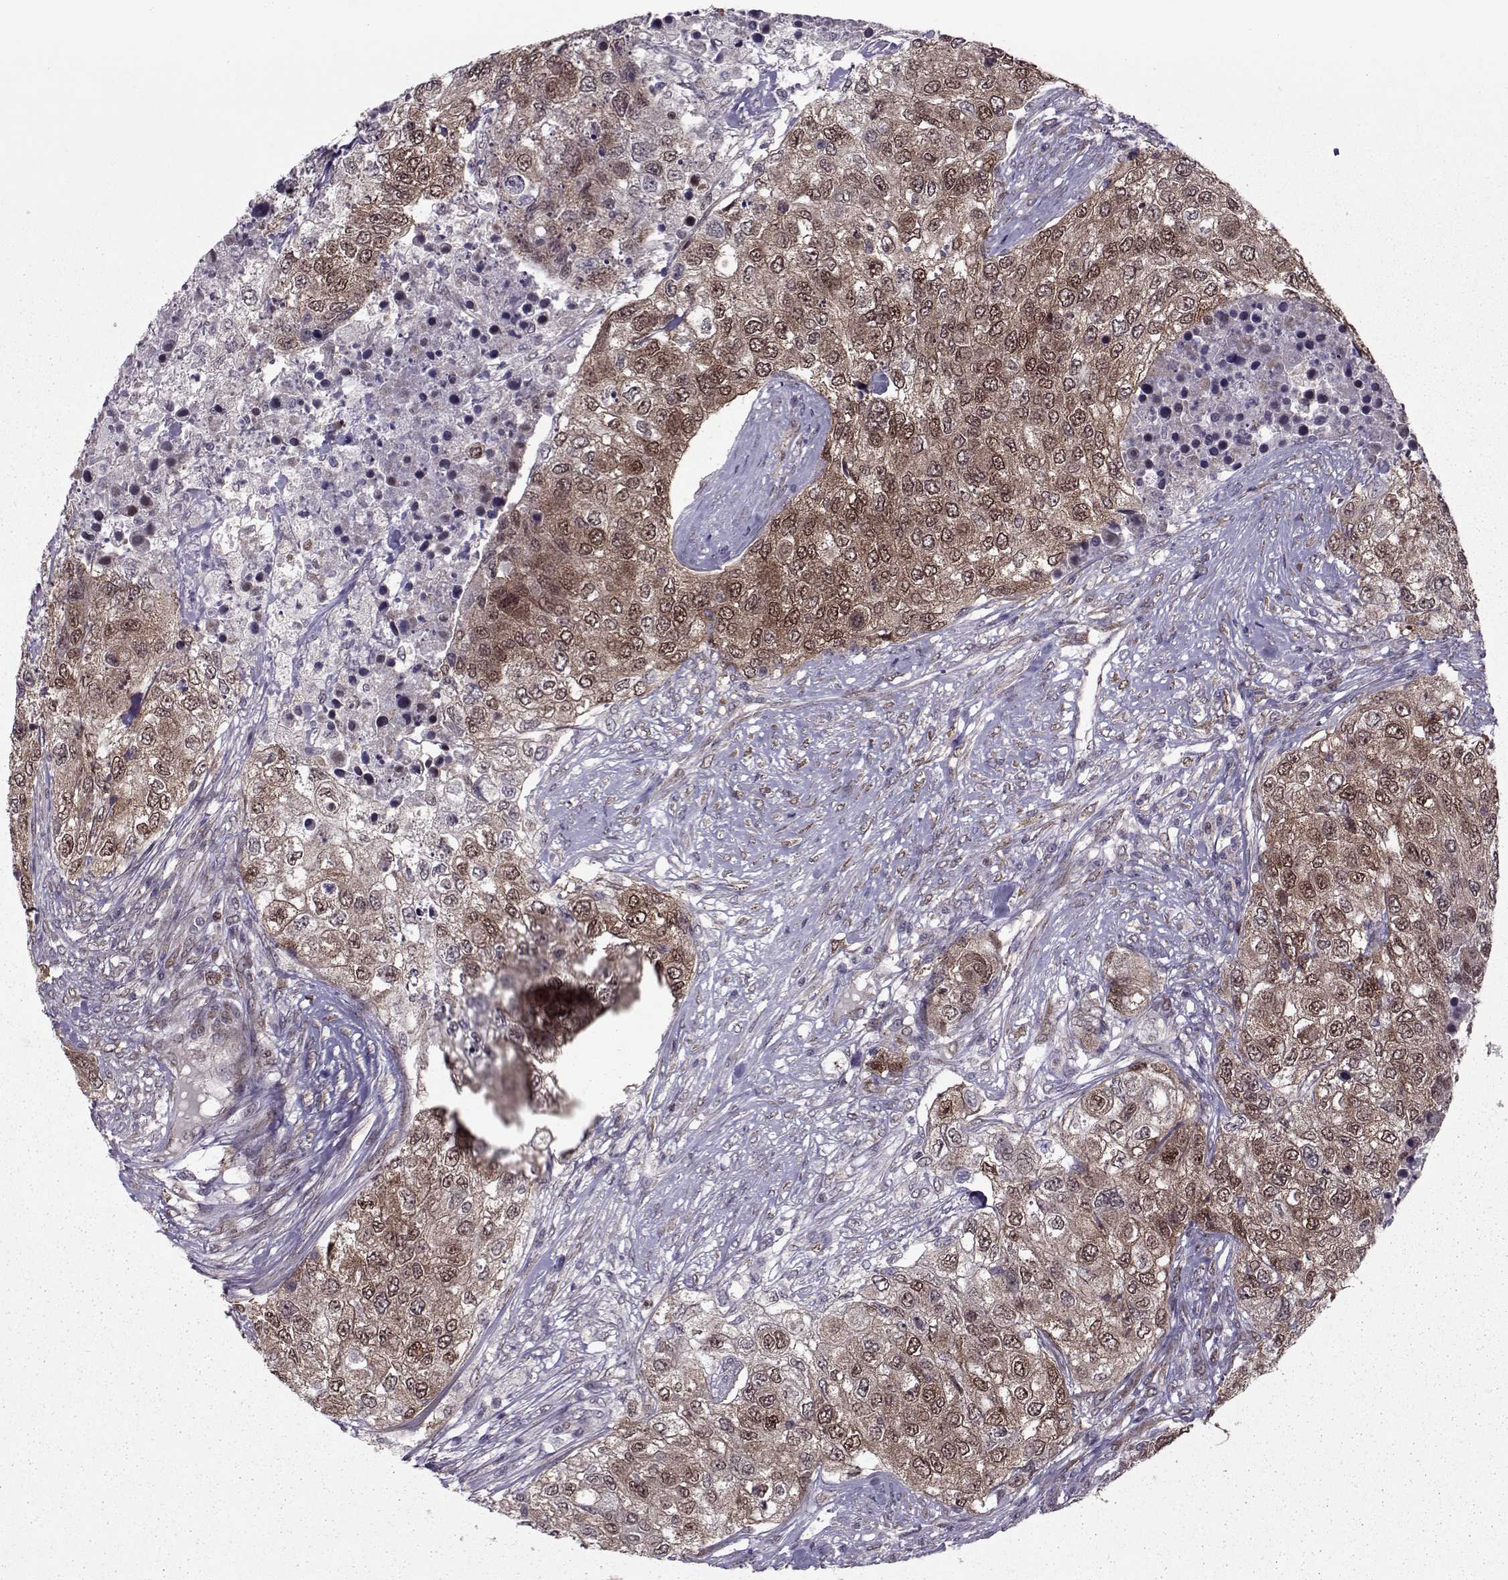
{"staining": {"intensity": "moderate", "quantity": ">75%", "location": "cytoplasmic/membranous,nuclear"}, "tissue": "urothelial cancer", "cell_type": "Tumor cells", "image_type": "cancer", "snomed": [{"axis": "morphology", "description": "Urothelial carcinoma, High grade"}, {"axis": "topography", "description": "Urinary bladder"}], "caption": "A histopathology image showing moderate cytoplasmic/membranous and nuclear staining in about >75% of tumor cells in urothelial cancer, as visualized by brown immunohistochemical staining.", "gene": "CDK4", "patient": {"sex": "female", "age": 78}}